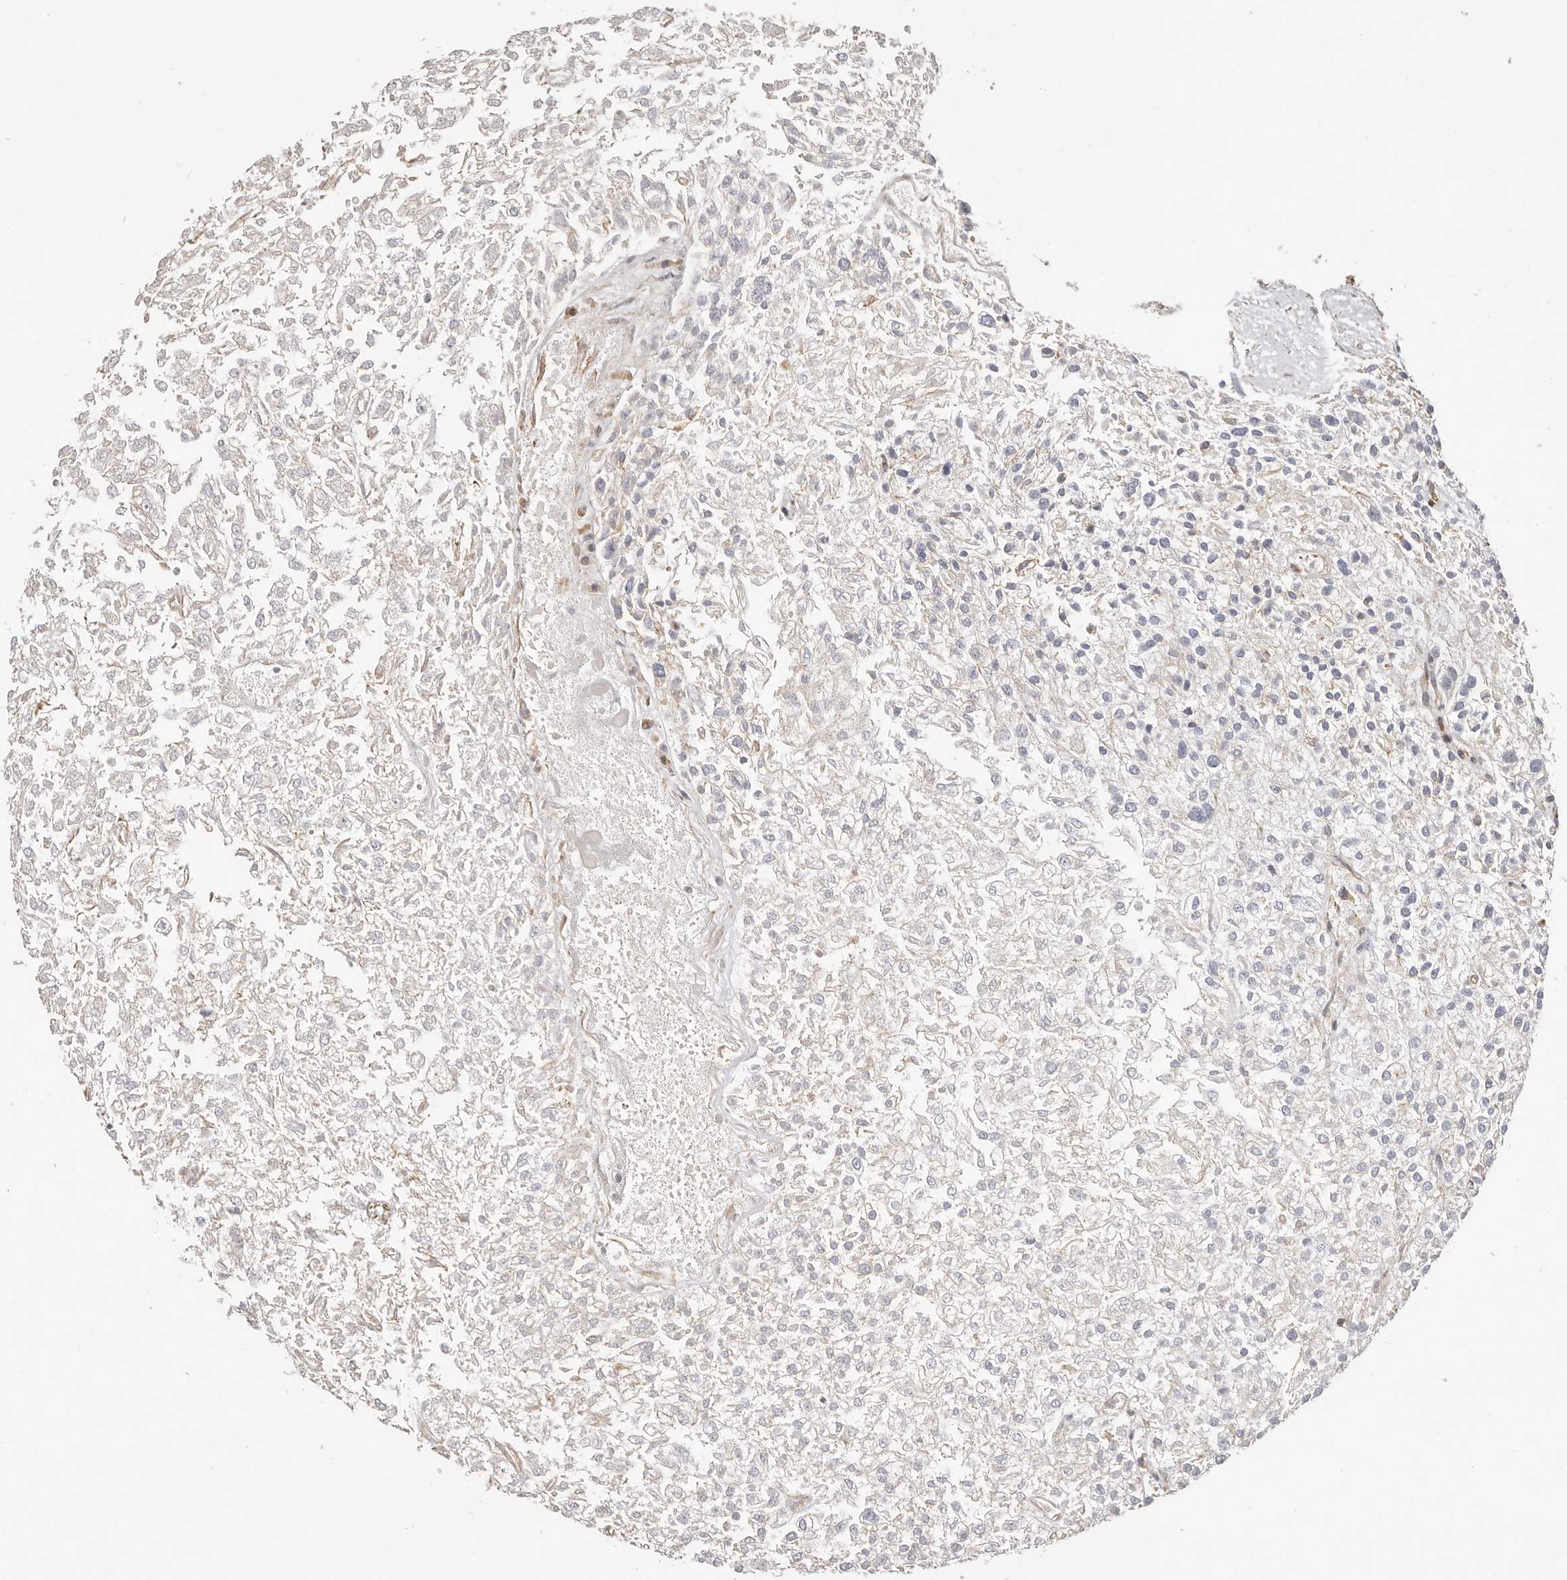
{"staining": {"intensity": "negative", "quantity": "none", "location": "none"}, "tissue": "renal cancer", "cell_type": "Tumor cells", "image_type": "cancer", "snomed": [{"axis": "morphology", "description": "Adenocarcinoma, NOS"}, {"axis": "topography", "description": "Kidney"}], "caption": "Adenocarcinoma (renal) was stained to show a protein in brown. There is no significant positivity in tumor cells.", "gene": "EPHX3", "patient": {"sex": "female", "age": 54}}